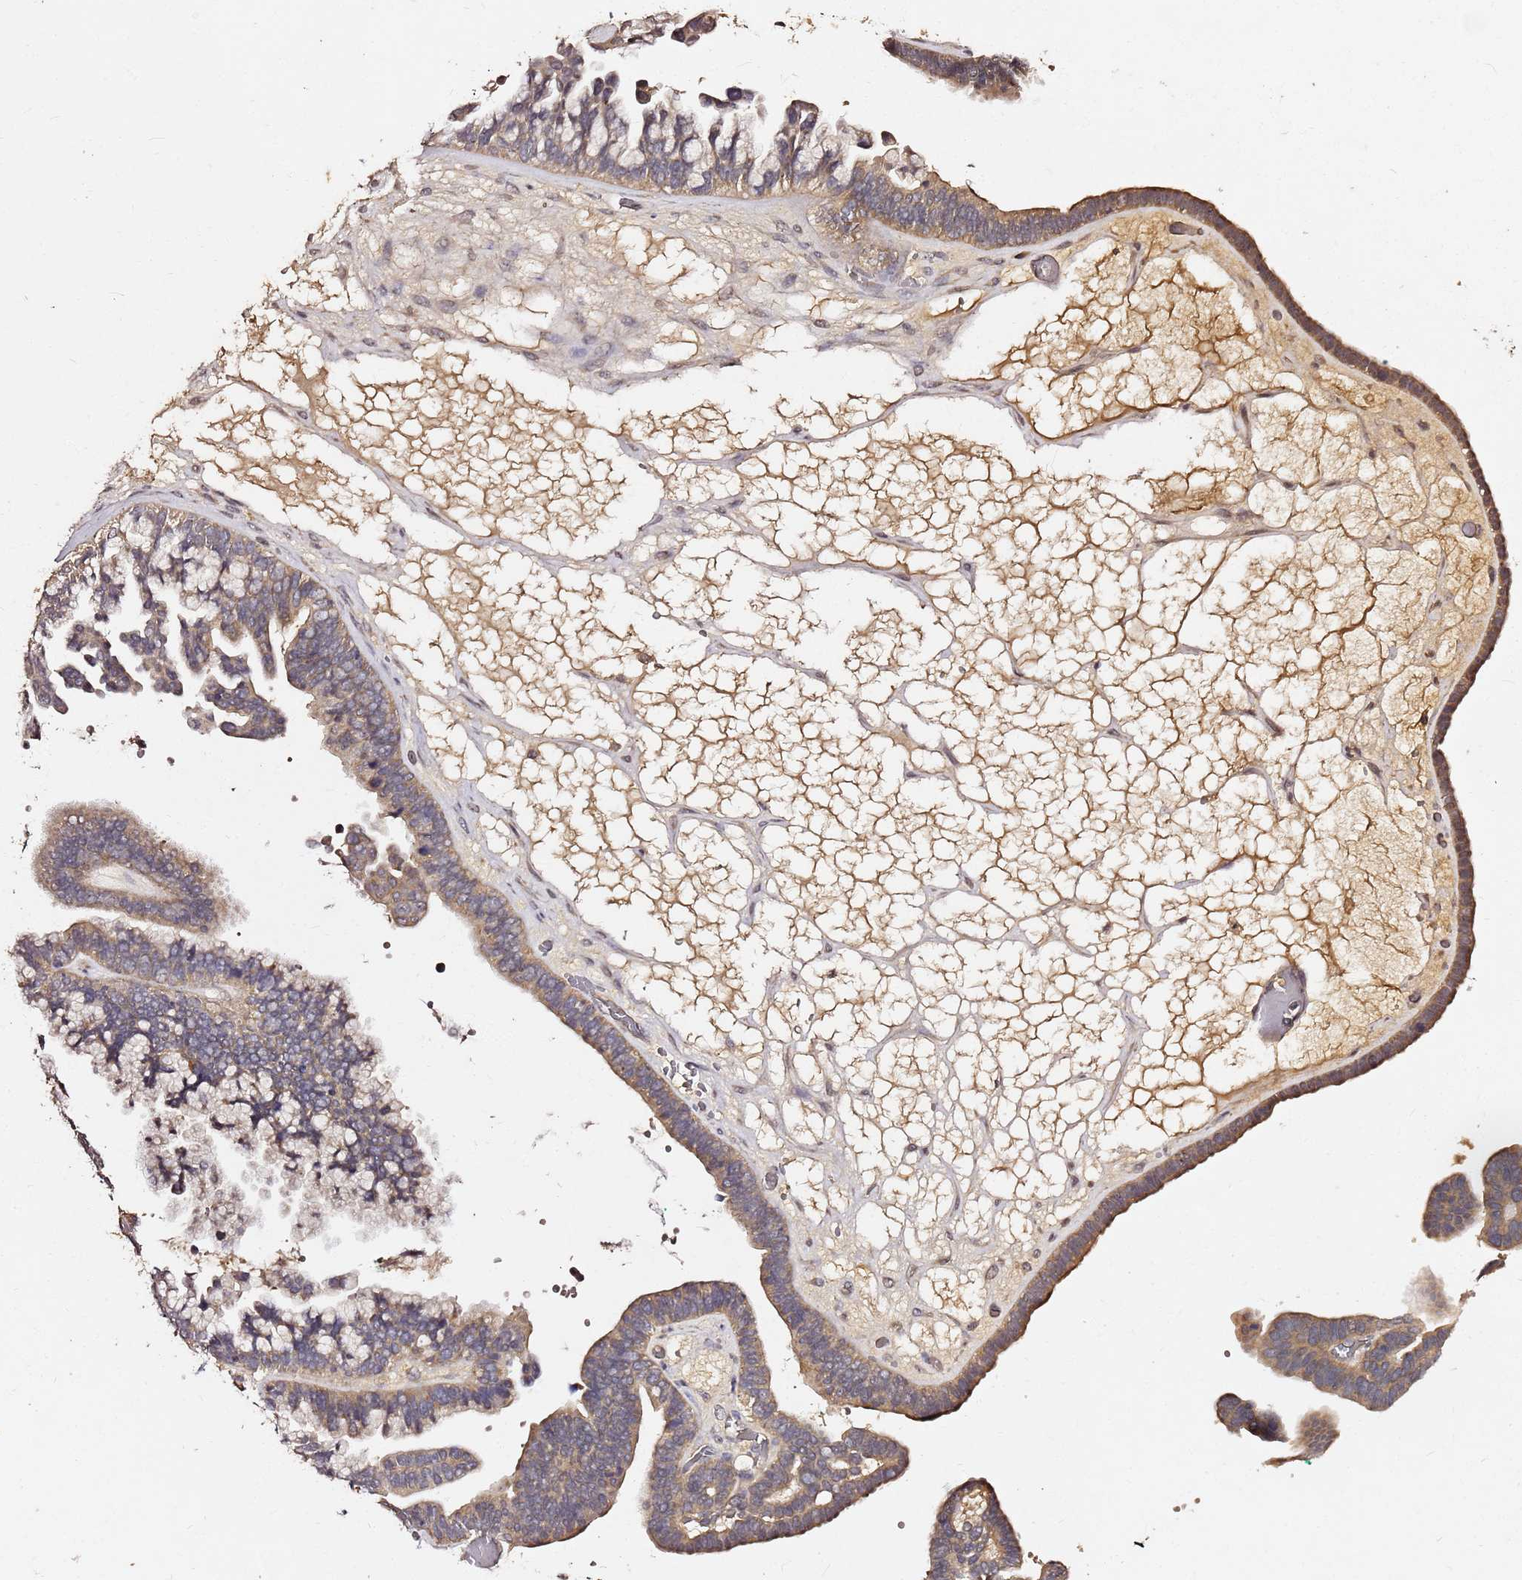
{"staining": {"intensity": "moderate", "quantity": ">75%", "location": "cytoplasmic/membranous"}, "tissue": "ovarian cancer", "cell_type": "Tumor cells", "image_type": "cancer", "snomed": [{"axis": "morphology", "description": "Cystadenocarcinoma, serous, NOS"}, {"axis": "topography", "description": "Ovary"}], "caption": "Approximately >75% of tumor cells in ovarian cancer show moderate cytoplasmic/membranous protein expression as visualized by brown immunohistochemical staining.", "gene": "C6orf136", "patient": {"sex": "female", "age": 56}}